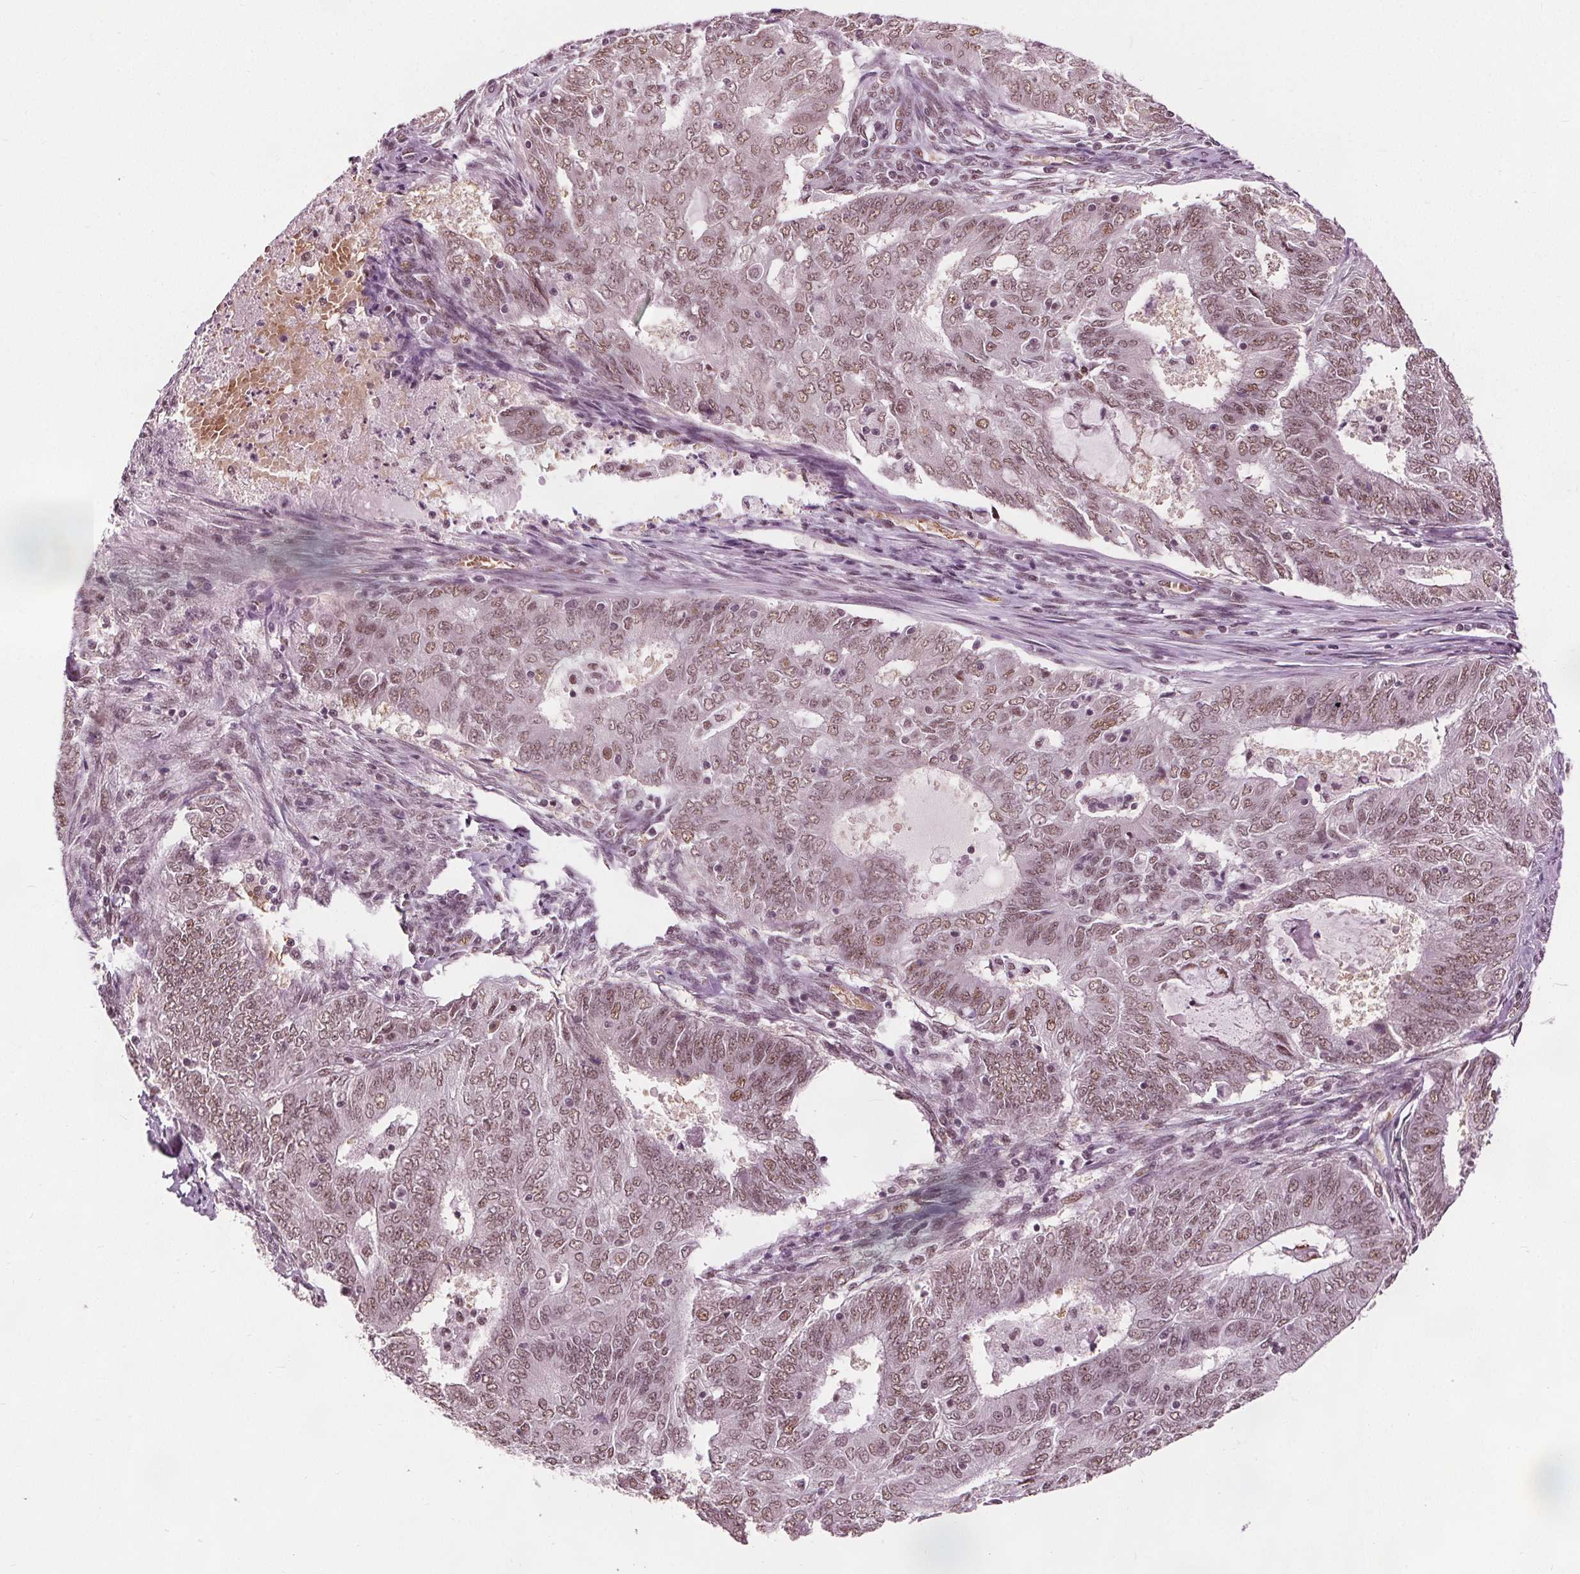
{"staining": {"intensity": "moderate", "quantity": ">75%", "location": "nuclear"}, "tissue": "endometrial cancer", "cell_type": "Tumor cells", "image_type": "cancer", "snomed": [{"axis": "morphology", "description": "Adenocarcinoma, NOS"}, {"axis": "topography", "description": "Endometrium"}], "caption": "Moderate nuclear expression is present in about >75% of tumor cells in endometrial cancer.", "gene": "IWS1", "patient": {"sex": "female", "age": 62}}